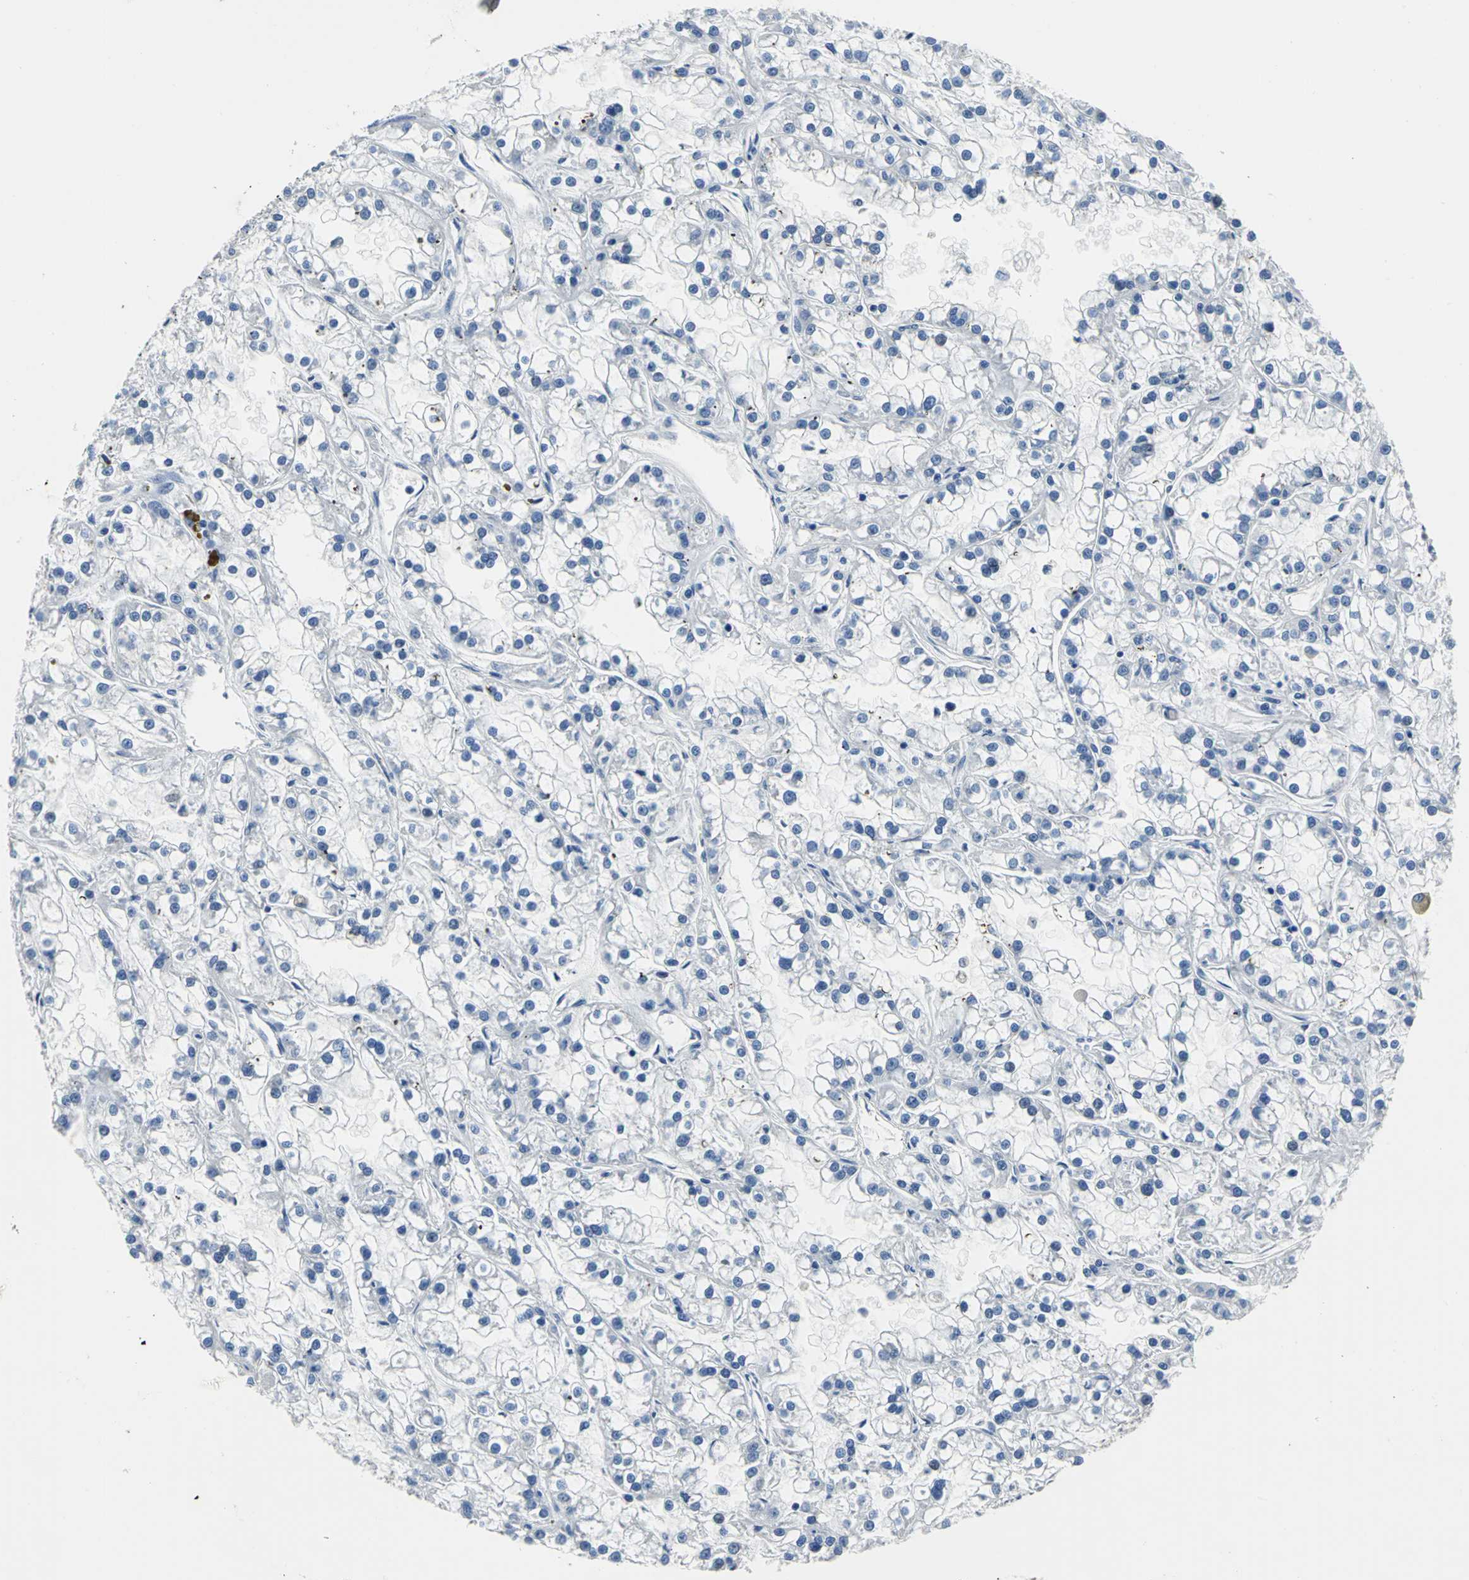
{"staining": {"intensity": "negative", "quantity": "none", "location": "none"}, "tissue": "renal cancer", "cell_type": "Tumor cells", "image_type": "cancer", "snomed": [{"axis": "morphology", "description": "Adenocarcinoma, NOS"}, {"axis": "topography", "description": "Kidney"}], "caption": "Adenocarcinoma (renal) stained for a protein using immunohistochemistry (IHC) reveals no positivity tumor cells.", "gene": "IFI6", "patient": {"sex": "female", "age": 52}}